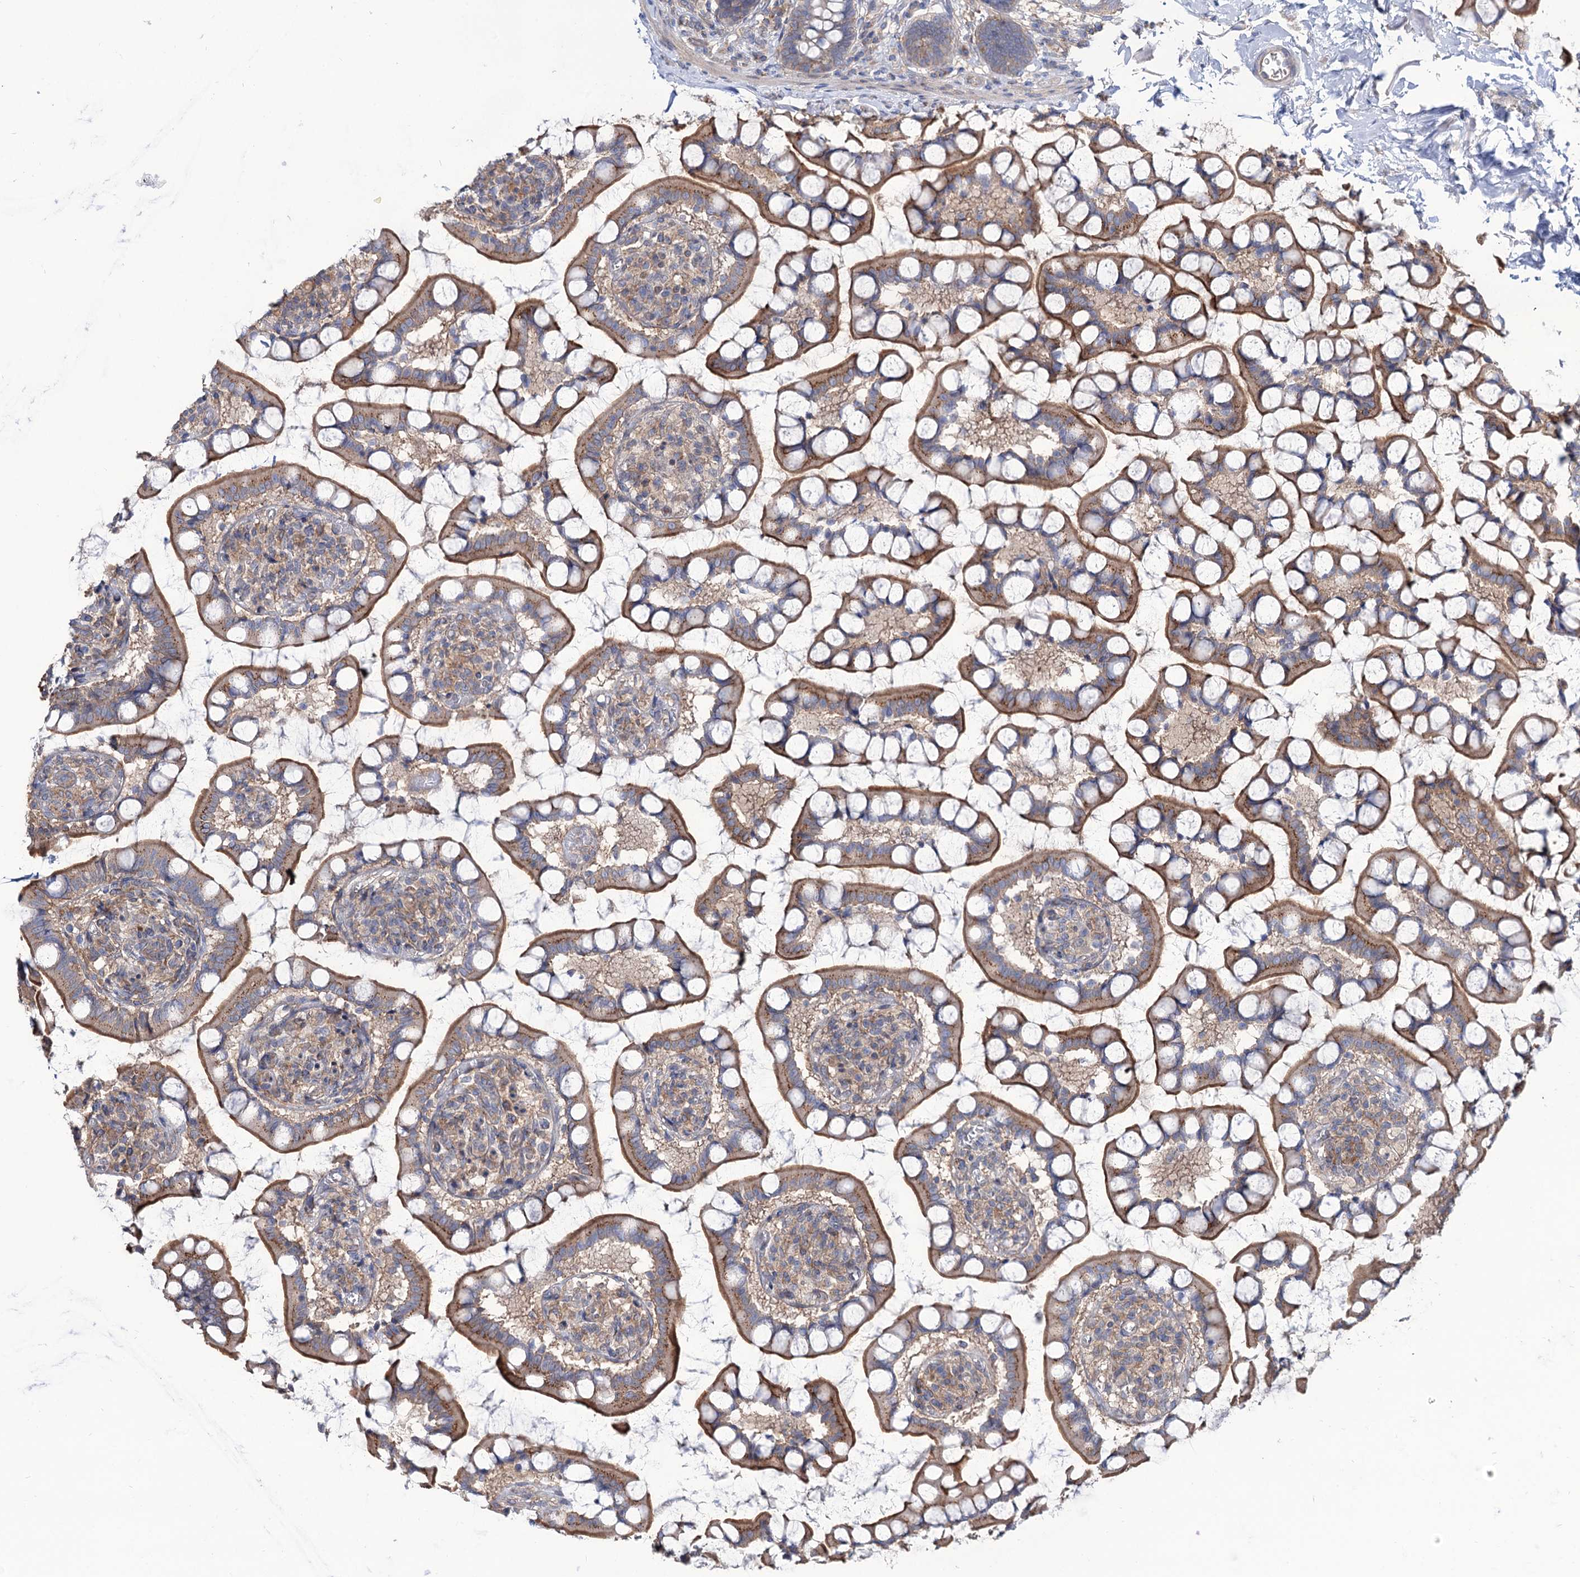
{"staining": {"intensity": "moderate", "quantity": ">75%", "location": "cytoplasmic/membranous"}, "tissue": "small intestine", "cell_type": "Glandular cells", "image_type": "normal", "snomed": [{"axis": "morphology", "description": "Normal tissue, NOS"}, {"axis": "topography", "description": "Small intestine"}], "caption": "Protein analysis of benign small intestine demonstrates moderate cytoplasmic/membranous positivity in about >75% of glandular cells.", "gene": "SEC24A", "patient": {"sex": "male", "age": 52}}